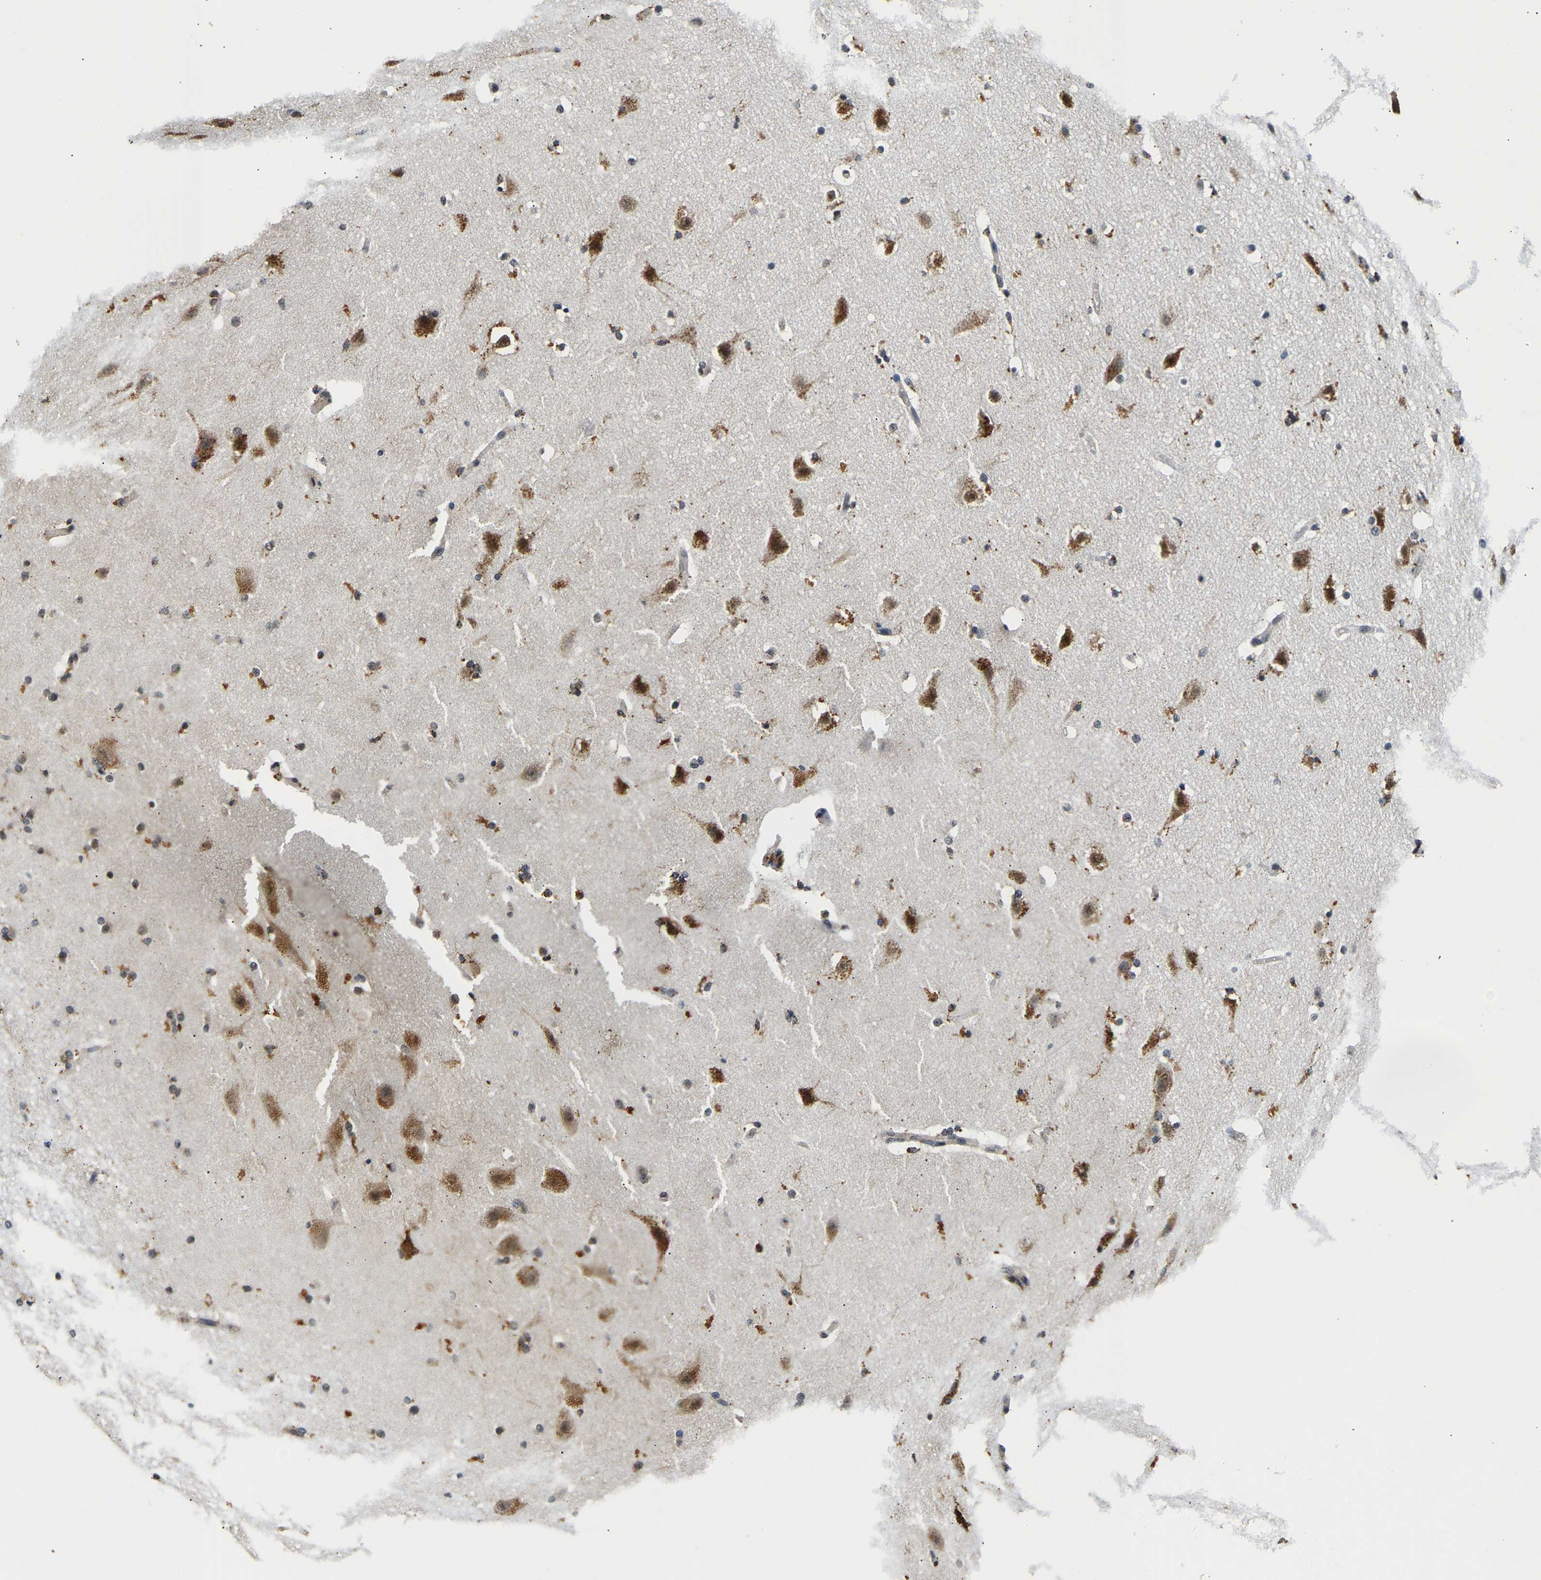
{"staining": {"intensity": "moderate", "quantity": "25%-75%", "location": "cytoplasmic/membranous"}, "tissue": "cerebral cortex", "cell_type": "Endothelial cells", "image_type": "normal", "snomed": [{"axis": "morphology", "description": "Normal tissue, NOS"}, {"axis": "topography", "description": "Cerebral cortex"}, {"axis": "topography", "description": "Hippocampus"}], "caption": "High-power microscopy captured an immunohistochemistry photomicrograph of normal cerebral cortex, revealing moderate cytoplasmic/membranous staining in about 25%-75% of endothelial cells.", "gene": "SMU1", "patient": {"sex": "female", "age": 19}}